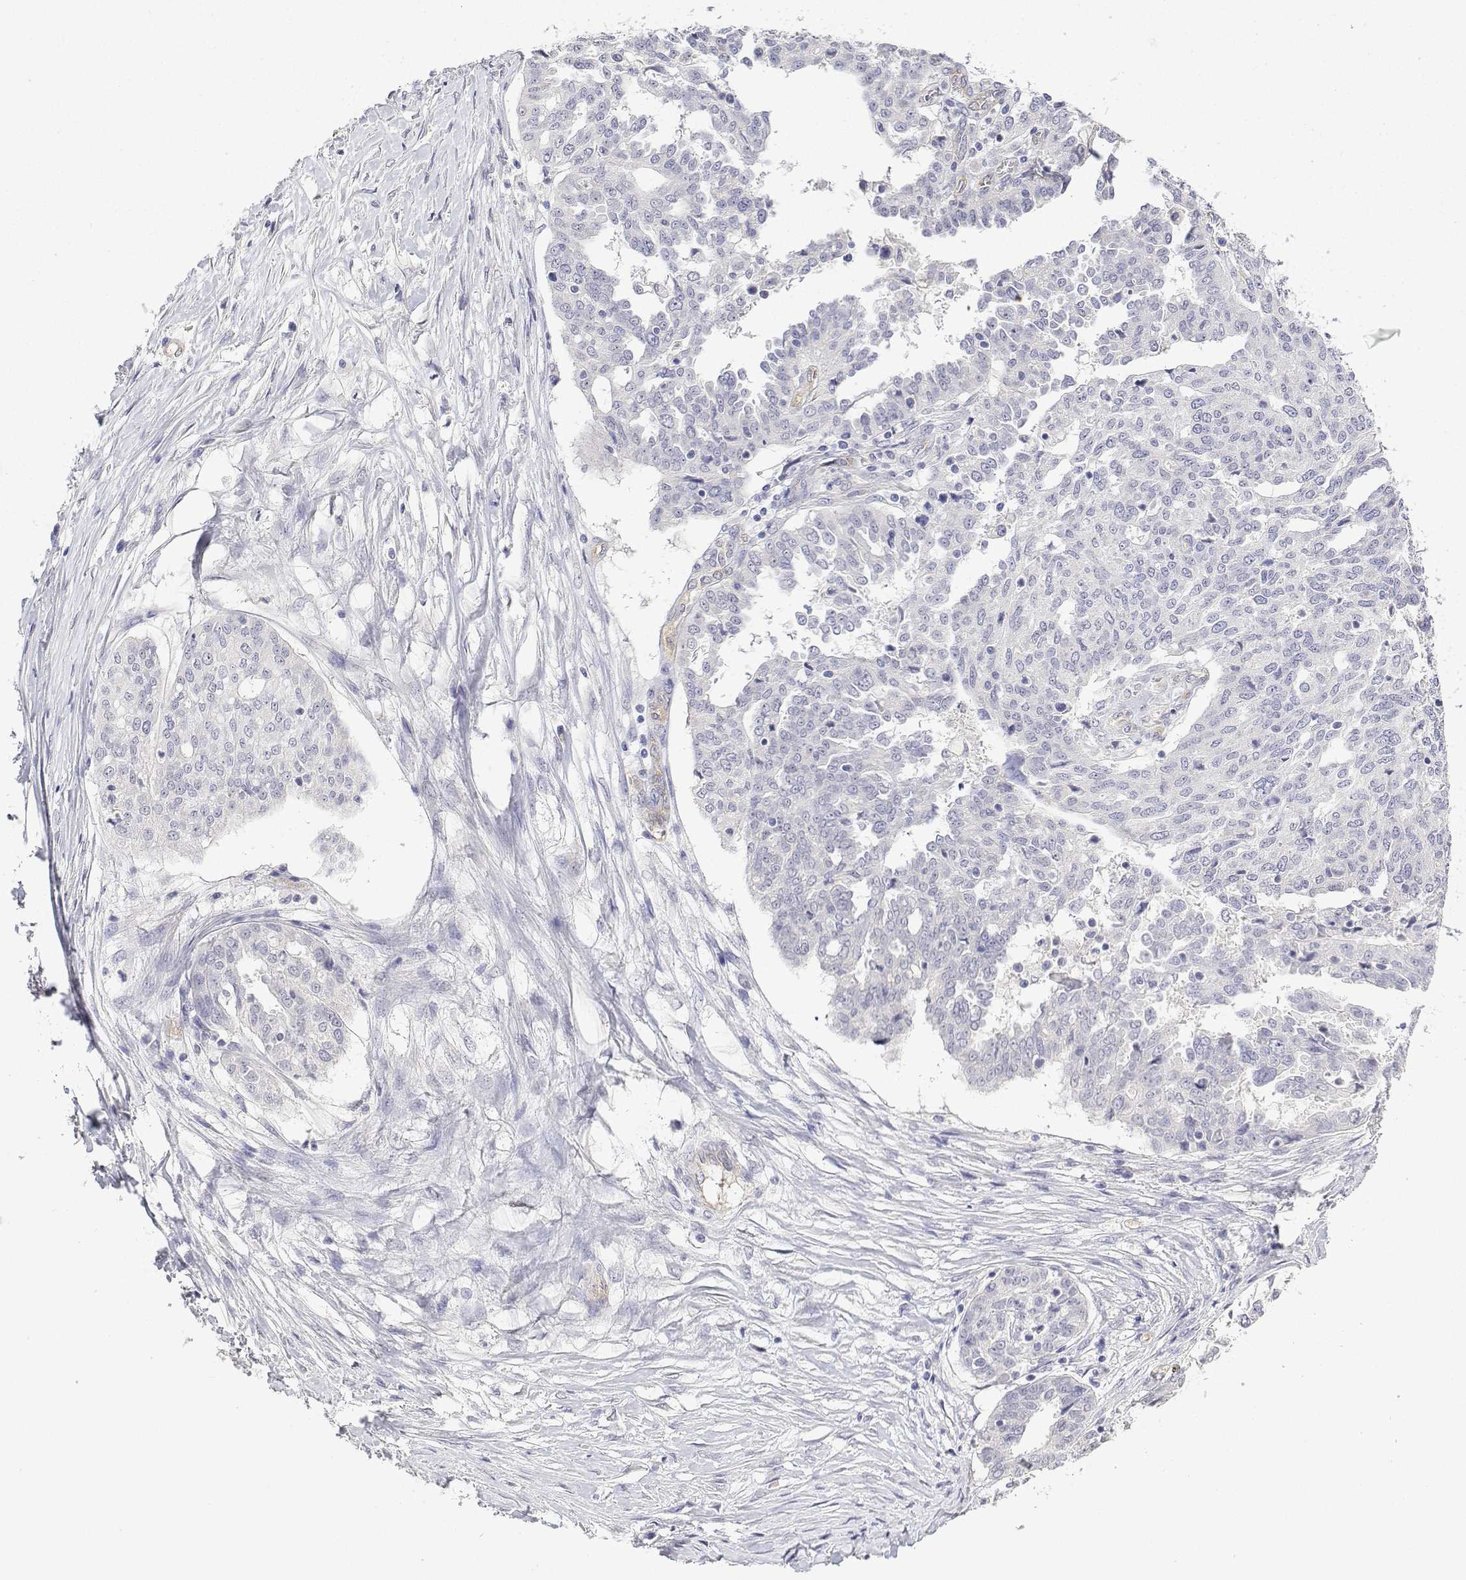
{"staining": {"intensity": "negative", "quantity": "none", "location": "none"}, "tissue": "ovarian cancer", "cell_type": "Tumor cells", "image_type": "cancer", "snomed": [{"axis": "morphology", "description": "Cystadenocarcinoma, serous, NOS"}, {"axis": "topography", "description": "Ovary"}], "caption": "High magnification brightfield microscopy of ovarian cancer stained with DAB (3,3'-diaminobenzidine) (brown) and counterstained with hematoxylin (blue): tumor cells show no significant expression.", "gene": "PLCB1", "patient": {"sex": "female", "age": 67}}